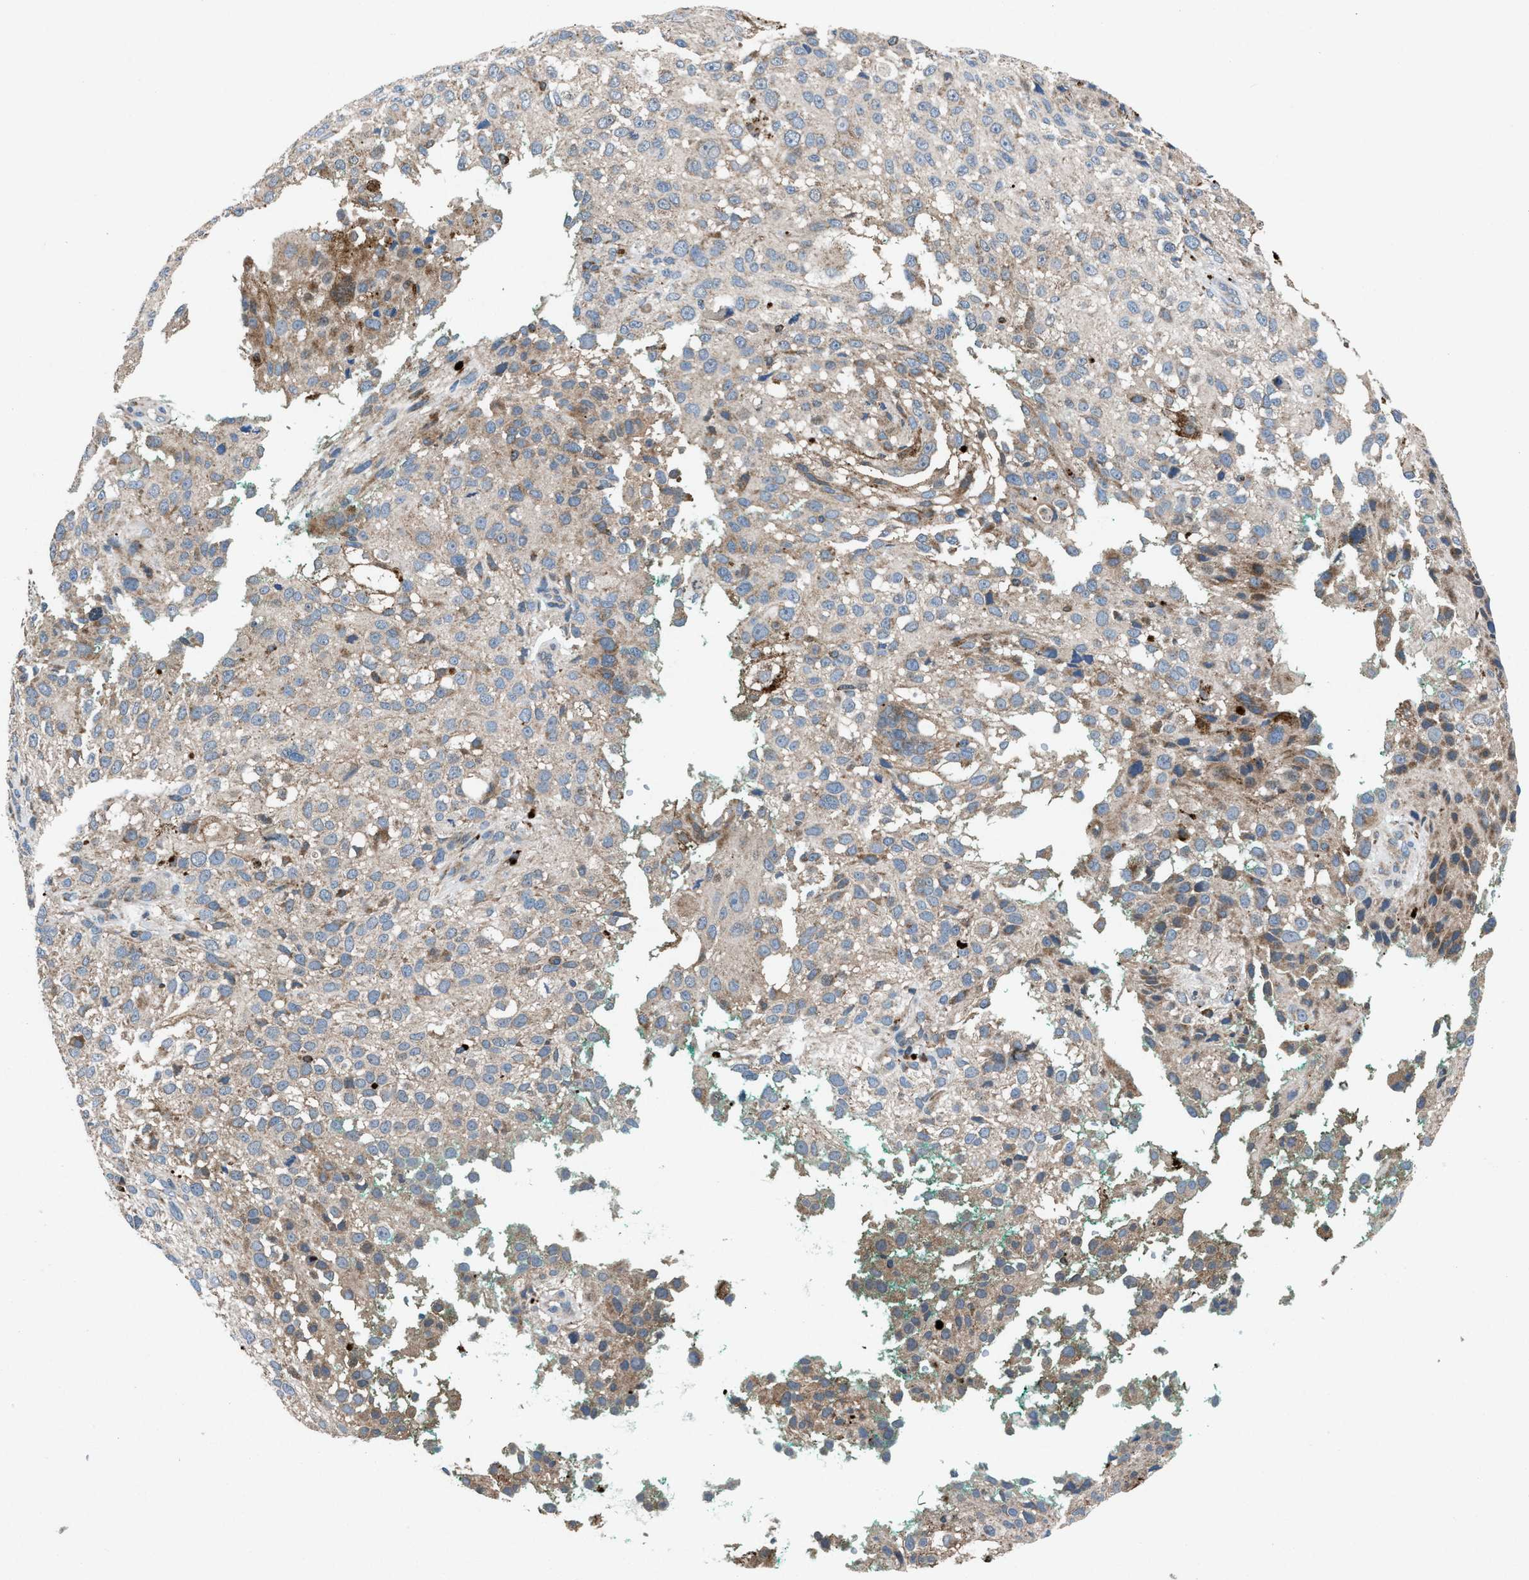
{"staining": {"intensity": "weak", "quantity": "<25%", "location": "cytoplasmic/membranous"}, "tissue": "melanoma", "cell_type": "Tumor cells", "image_type": "cancer", "snomed": [{"axis": "morphology", "description": "Necrosis, NOS"}, {"axis": "morphology", "description": "Malignant melanoma, NOS"}, {"axis": "topography", "description": "Skin"}], "caption": "An immunohistochemistry (IHC) image of melanoma is shown. There is no staining in tumor cells of melanoma.", "gene": "FAM221A", "patient": {"sex": "female", "age": 87}}